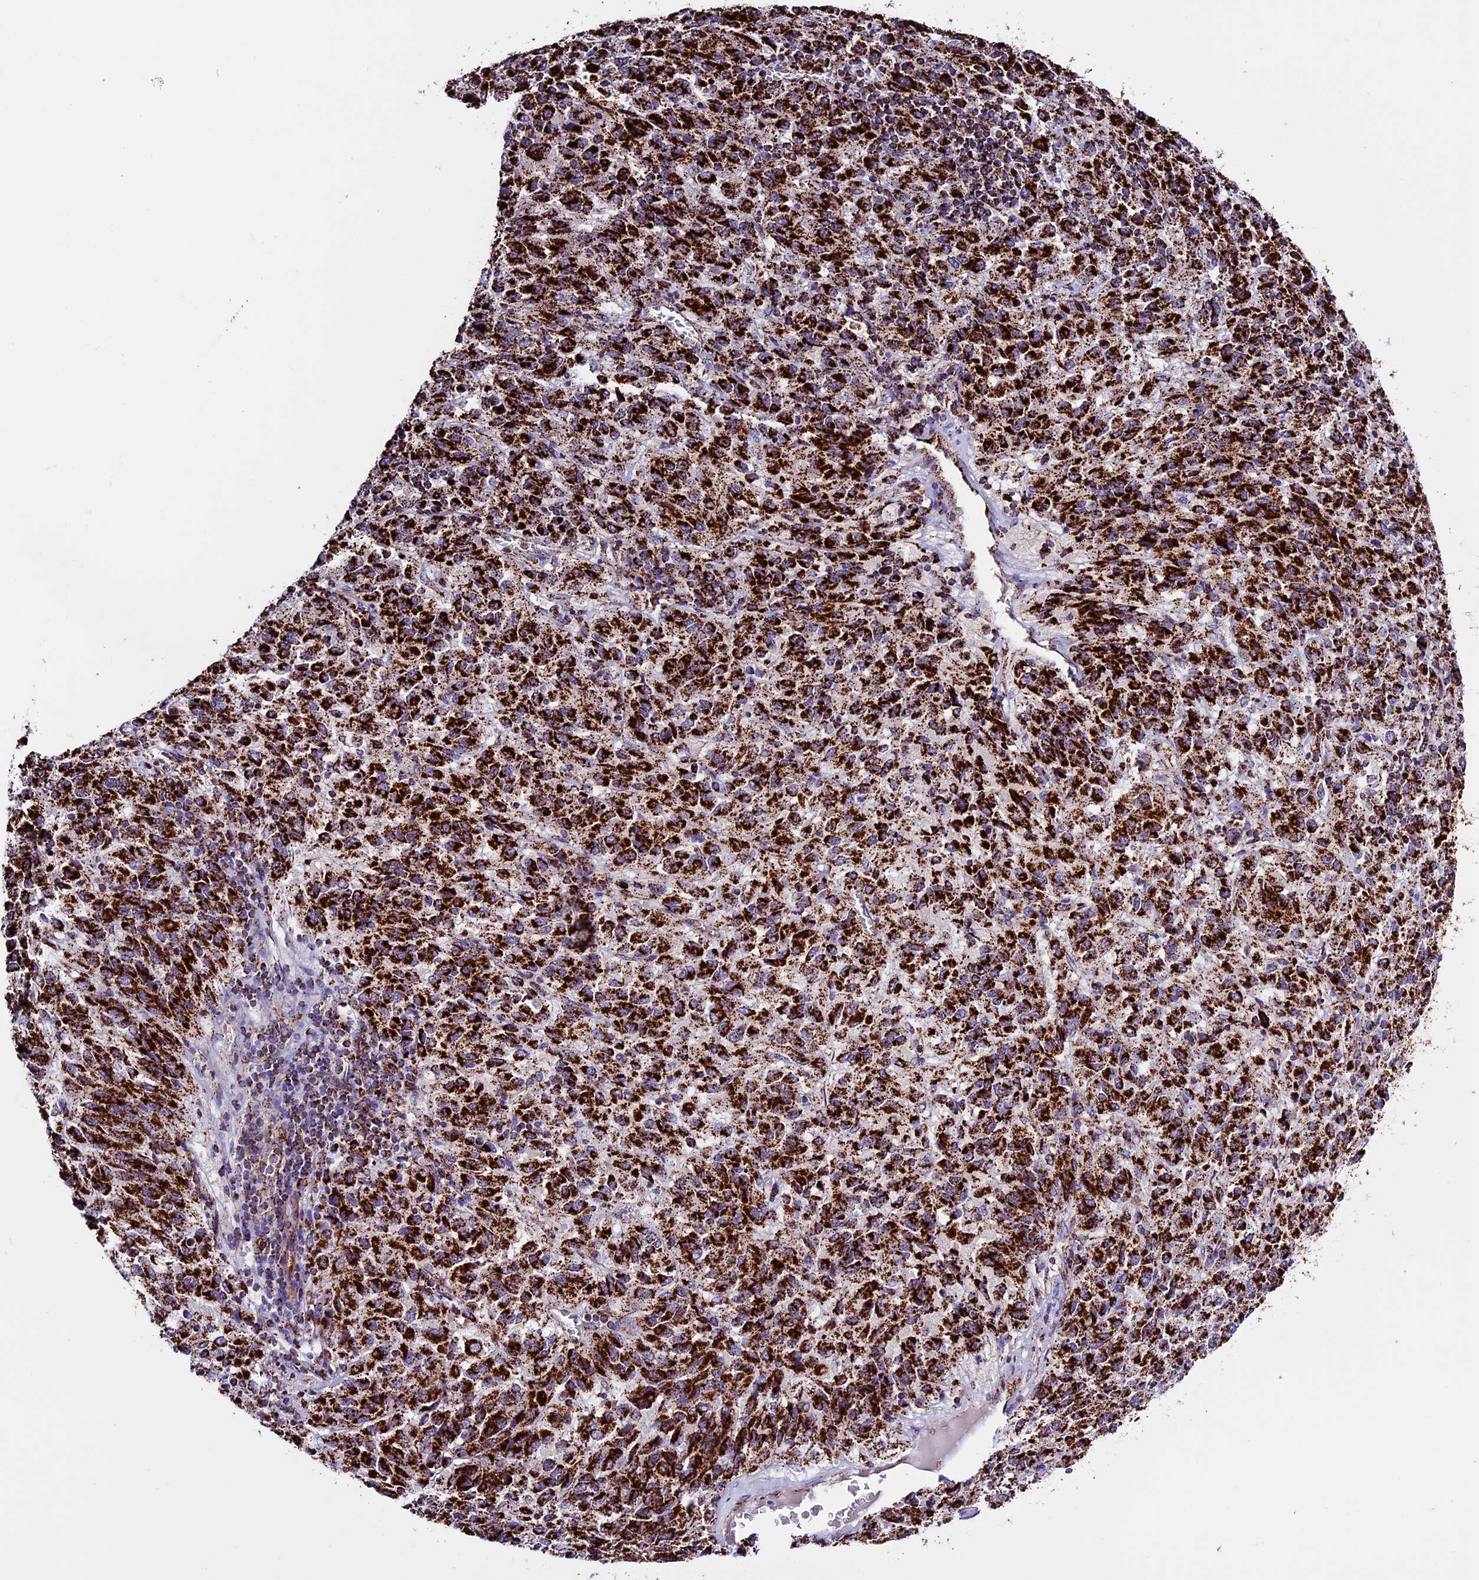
{"staining": {"intensity": "strong", "quantity": ">75%", "location": "cytoplasmic/membranous"}, "tissue": "melanoma", "cell_type": "Tumor cells", "image_type": "cancer", "snomed": [{"axis": "morphology", "description": "Malignant melanoma, Metastatic site"}, {"axis": "topography", "description": "Lung"}], "caption": "Immunohistochemical staining of human malignant melanoma (metastatic site) displays high levels of strong cytoplasmic/membranous protein expression in about >75% of tumor cells.", "gene": "CX3CL1", "patient": {"sex": "male", "age": 64}}